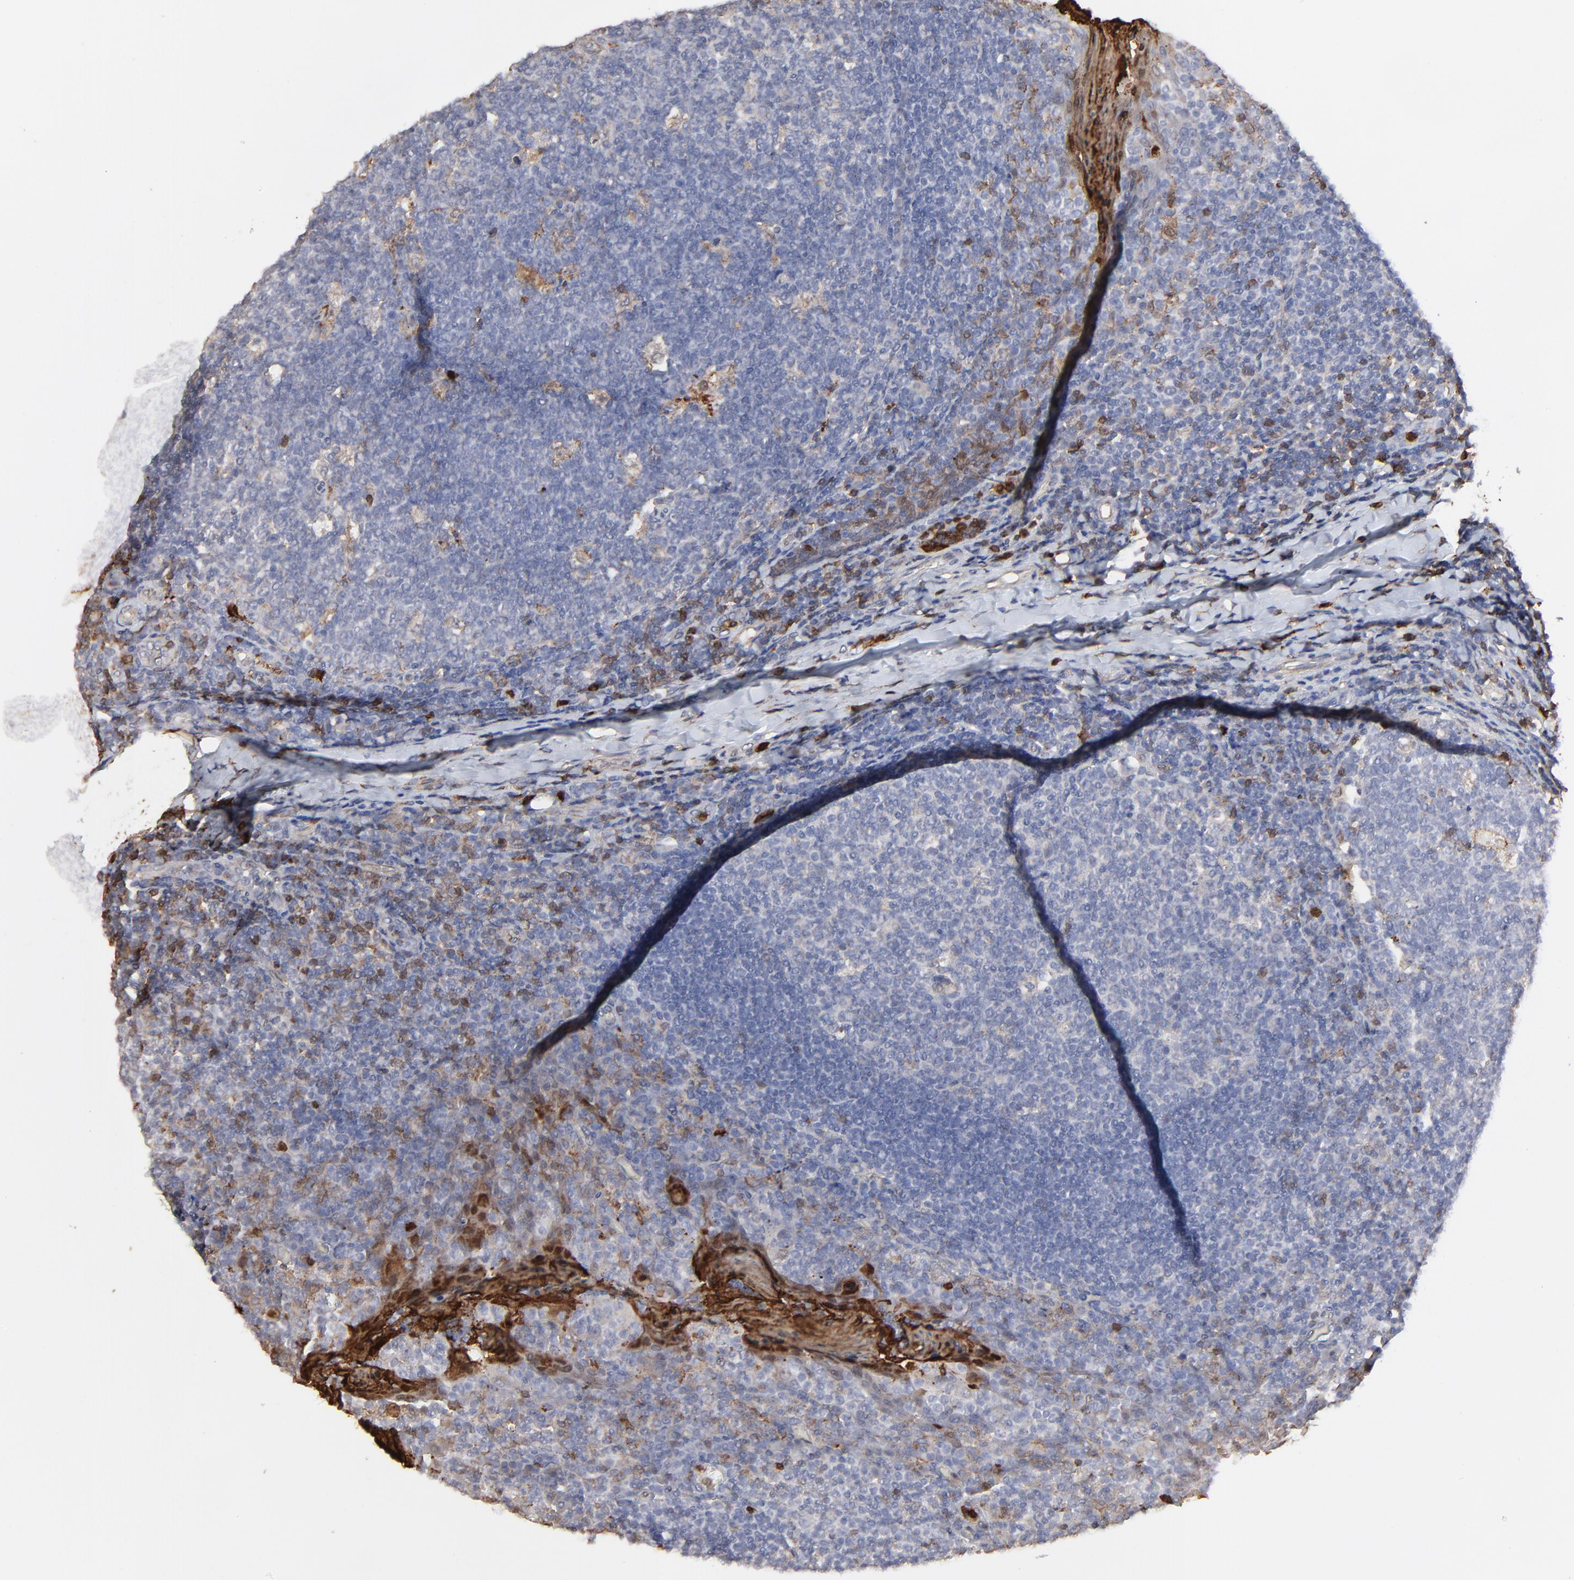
{"staining": {"intensity": "weak", "quantity": "<25%", "location": "cytoplasmic/membranous"}, "tissue": "tonsil", "cell_type": "Germinal center cells", "image_type": "normal", "snomed": [{"axis": "morphology", "description": "Normal tissue, NOS"}, {"axis": "topography", "description": "Tonsil"}], "caption": "DAB (3,3'-diaminobenzidine) immunohistochemical staining of benign human tonsil demonstrates no significant expression in germinal center cells.", "gene": "SLC6A14", "patient": {"sex": "male", "age": 17}}